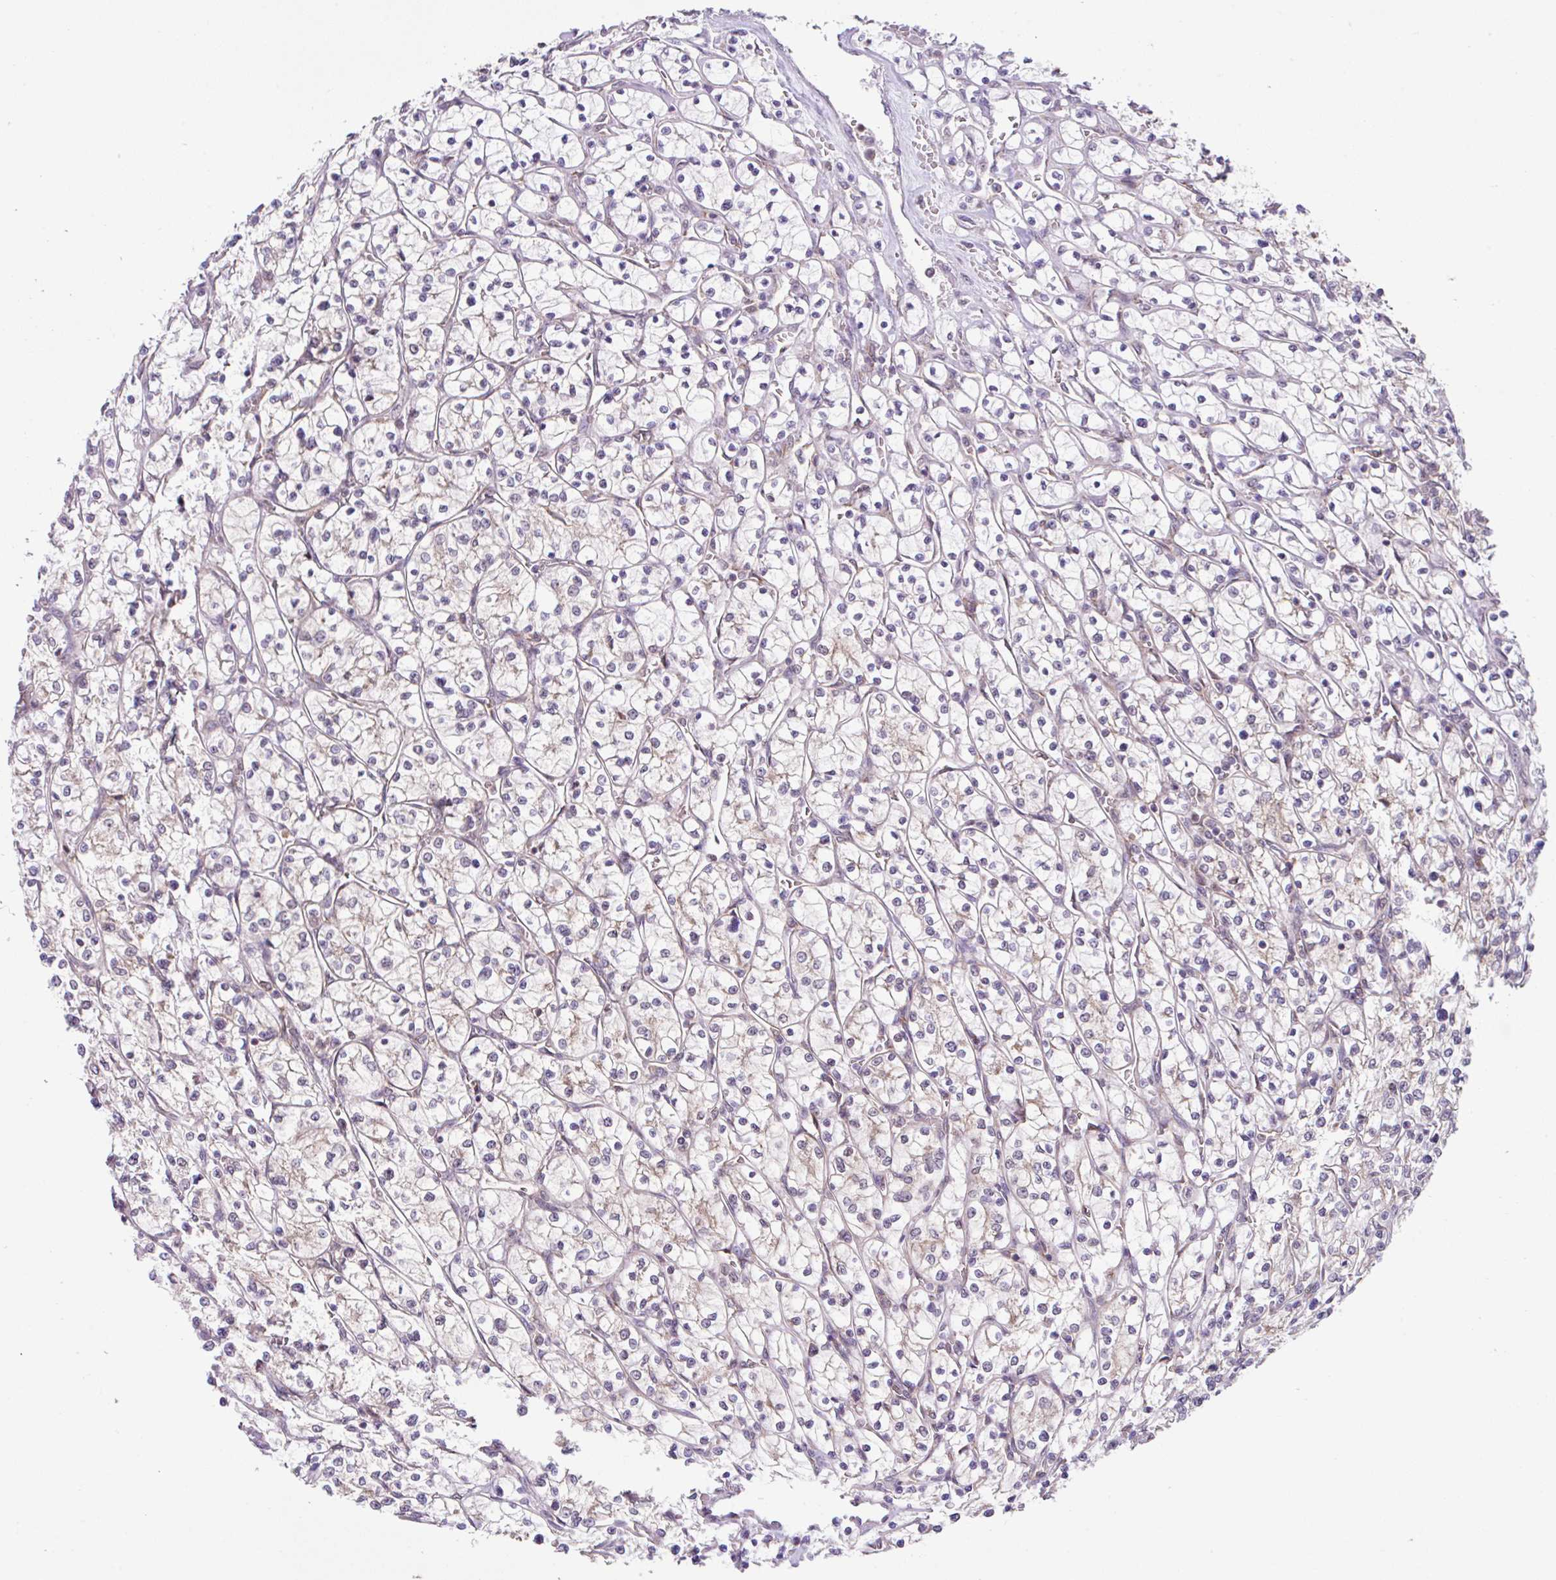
{"staining": {"intensity": "weak", "quantity": "25%-75%", "location": "cytoplasmic/membranous"}, "tissue": "renal cancer", "cell_type": "Tumor cells", "image_type": "cancer", "snomed": [{"axis": "morphology", "description": "Adenocarcinoma, NOS"}, {"axis": "topography", "description": "Kidney"}], "caption": "Protein staining reveals weak cytoplasmic/membranous staining in about 25%-75% of tumor cells in renal cancer.", "gene": "RALBP1", "patient": {"sex": "female", "age": 64}}